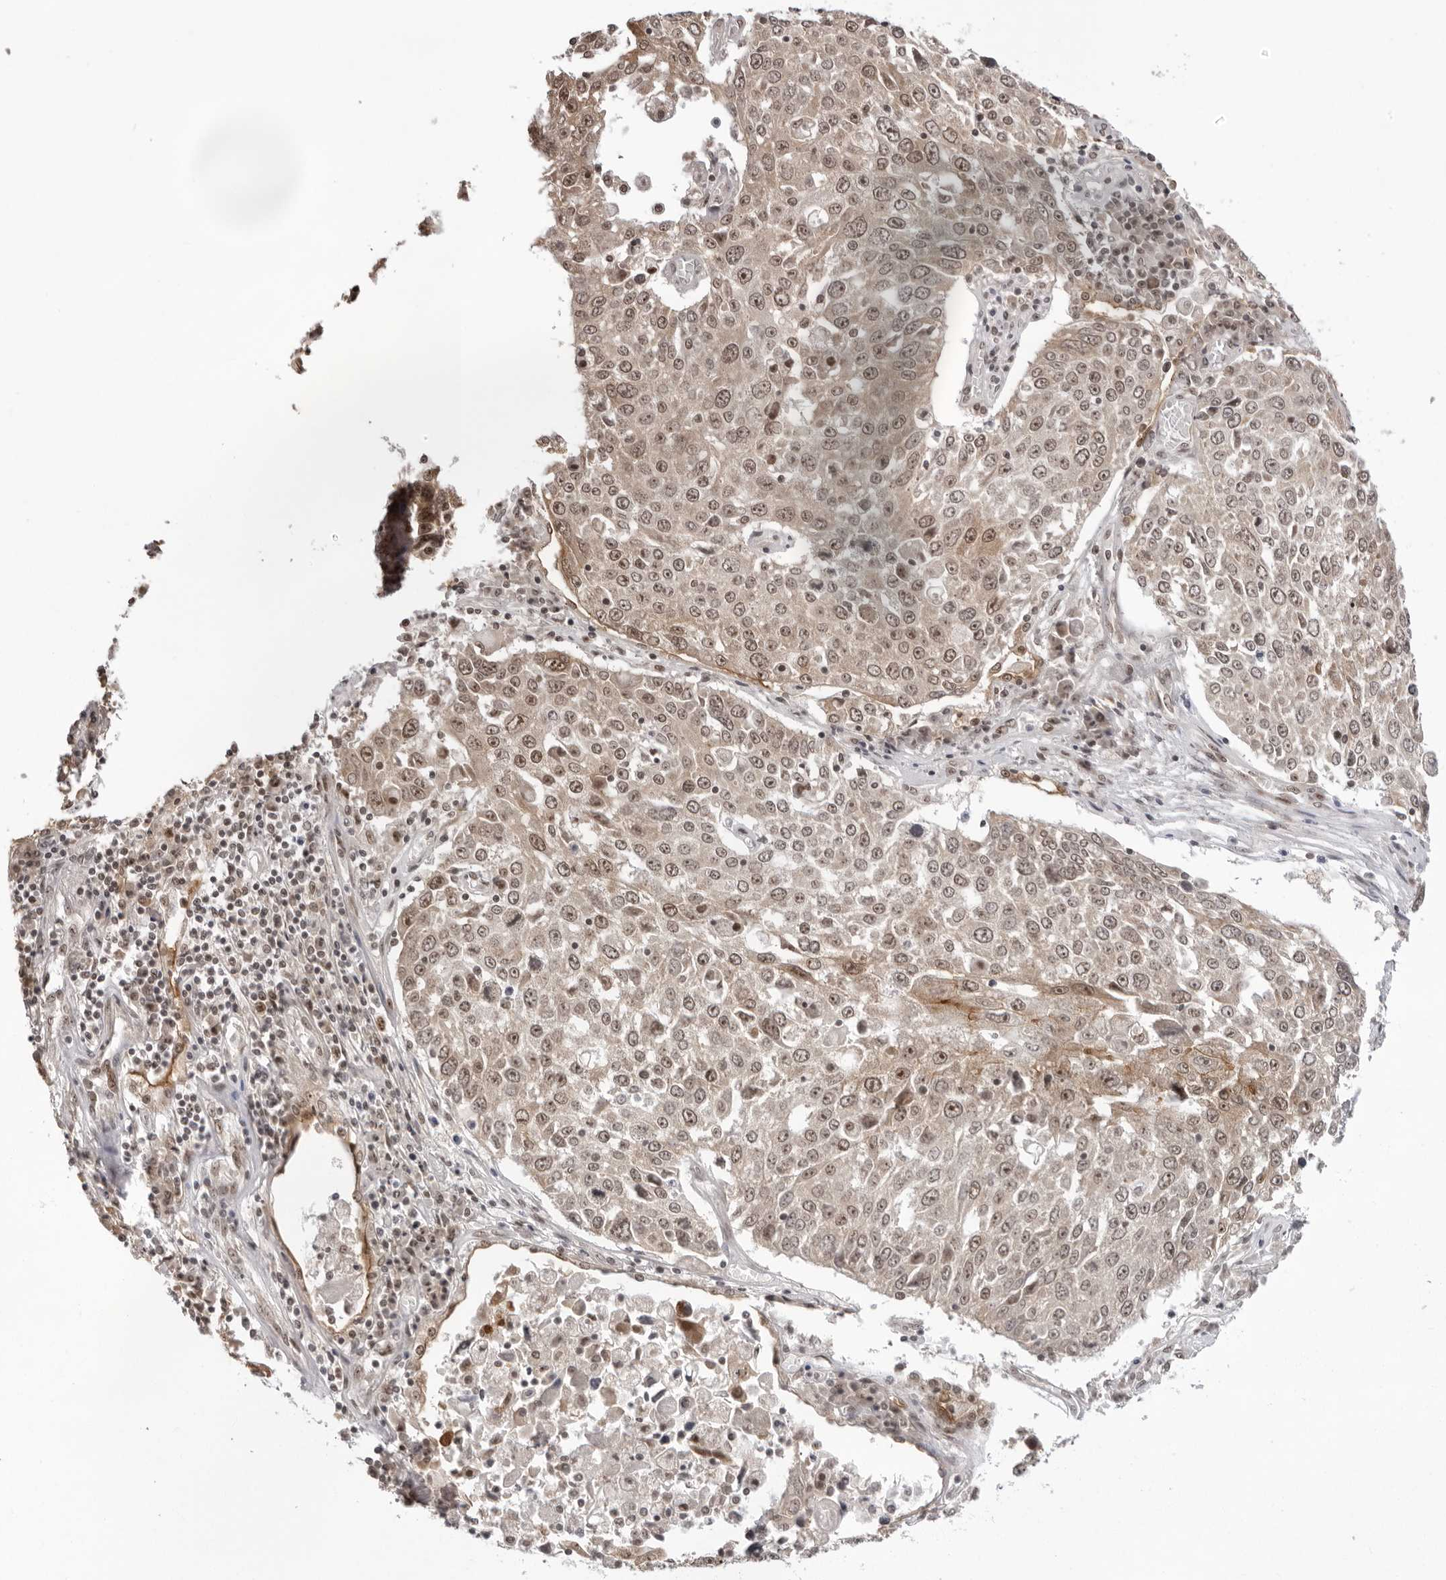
{"staining": {"intensity": "weak", "quantity": ">75%", "location": "cytoplasmic/membranous,nuclear"}, "tissue": "lung cancer", "cell_type": "Tumor cells", "image_type": "cancer", "snomed": [{"axis": "morphology", "description": "Squamous cell carcinoma, NOS"}, {"axis": "topography", "description": "Lung"}], "caption": "This micrograph demonstrates immunohistochemistry (IHC) staining of lung cancer (squamous cell carcinoma), with low weak cytoplasmic/membranous and nuclear positivity in approximately >75% of tumor cells.", "gene": "EXOSC10", "patient": {"sex": "male", "age": 65}}